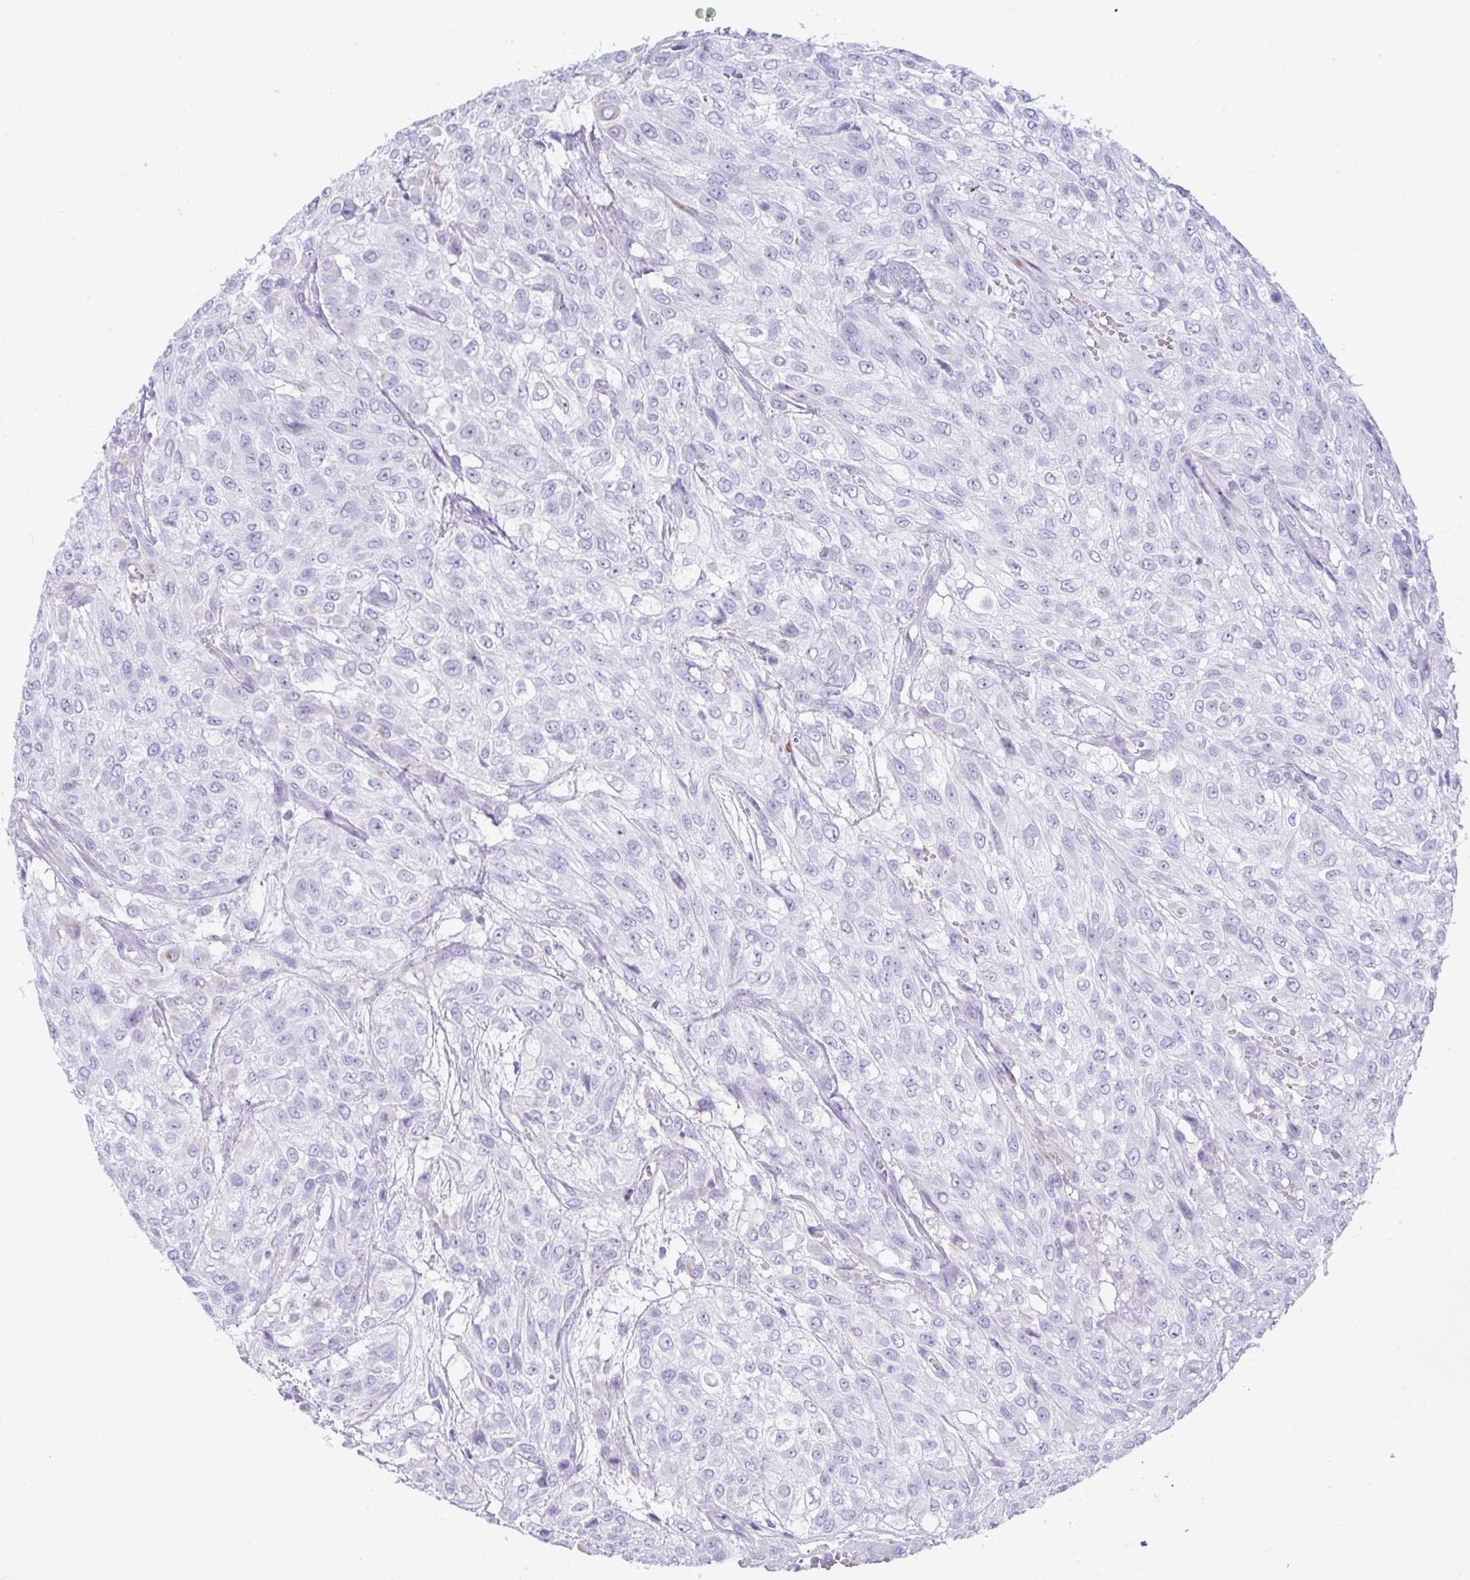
{"staining": {"intensity": "negative", "quantity": "none", "location": "none"}, "tissue": "urothelial cancer", "cell_type": "Tumor cells", "image_type": "cancer", "snomed": [{"axis": "morphology", "description": "Urothelial carcinoma, High grade"}, {"axis": "topography", "description": "Urinary bladder"}], "caption": "Urothelial cancer stained for a protein using immunohistochemistry (IHC) exhibits no expression tumor cells.", "gene": "NDUFAF8", "patient": {"sex": "male", "age": 57}}